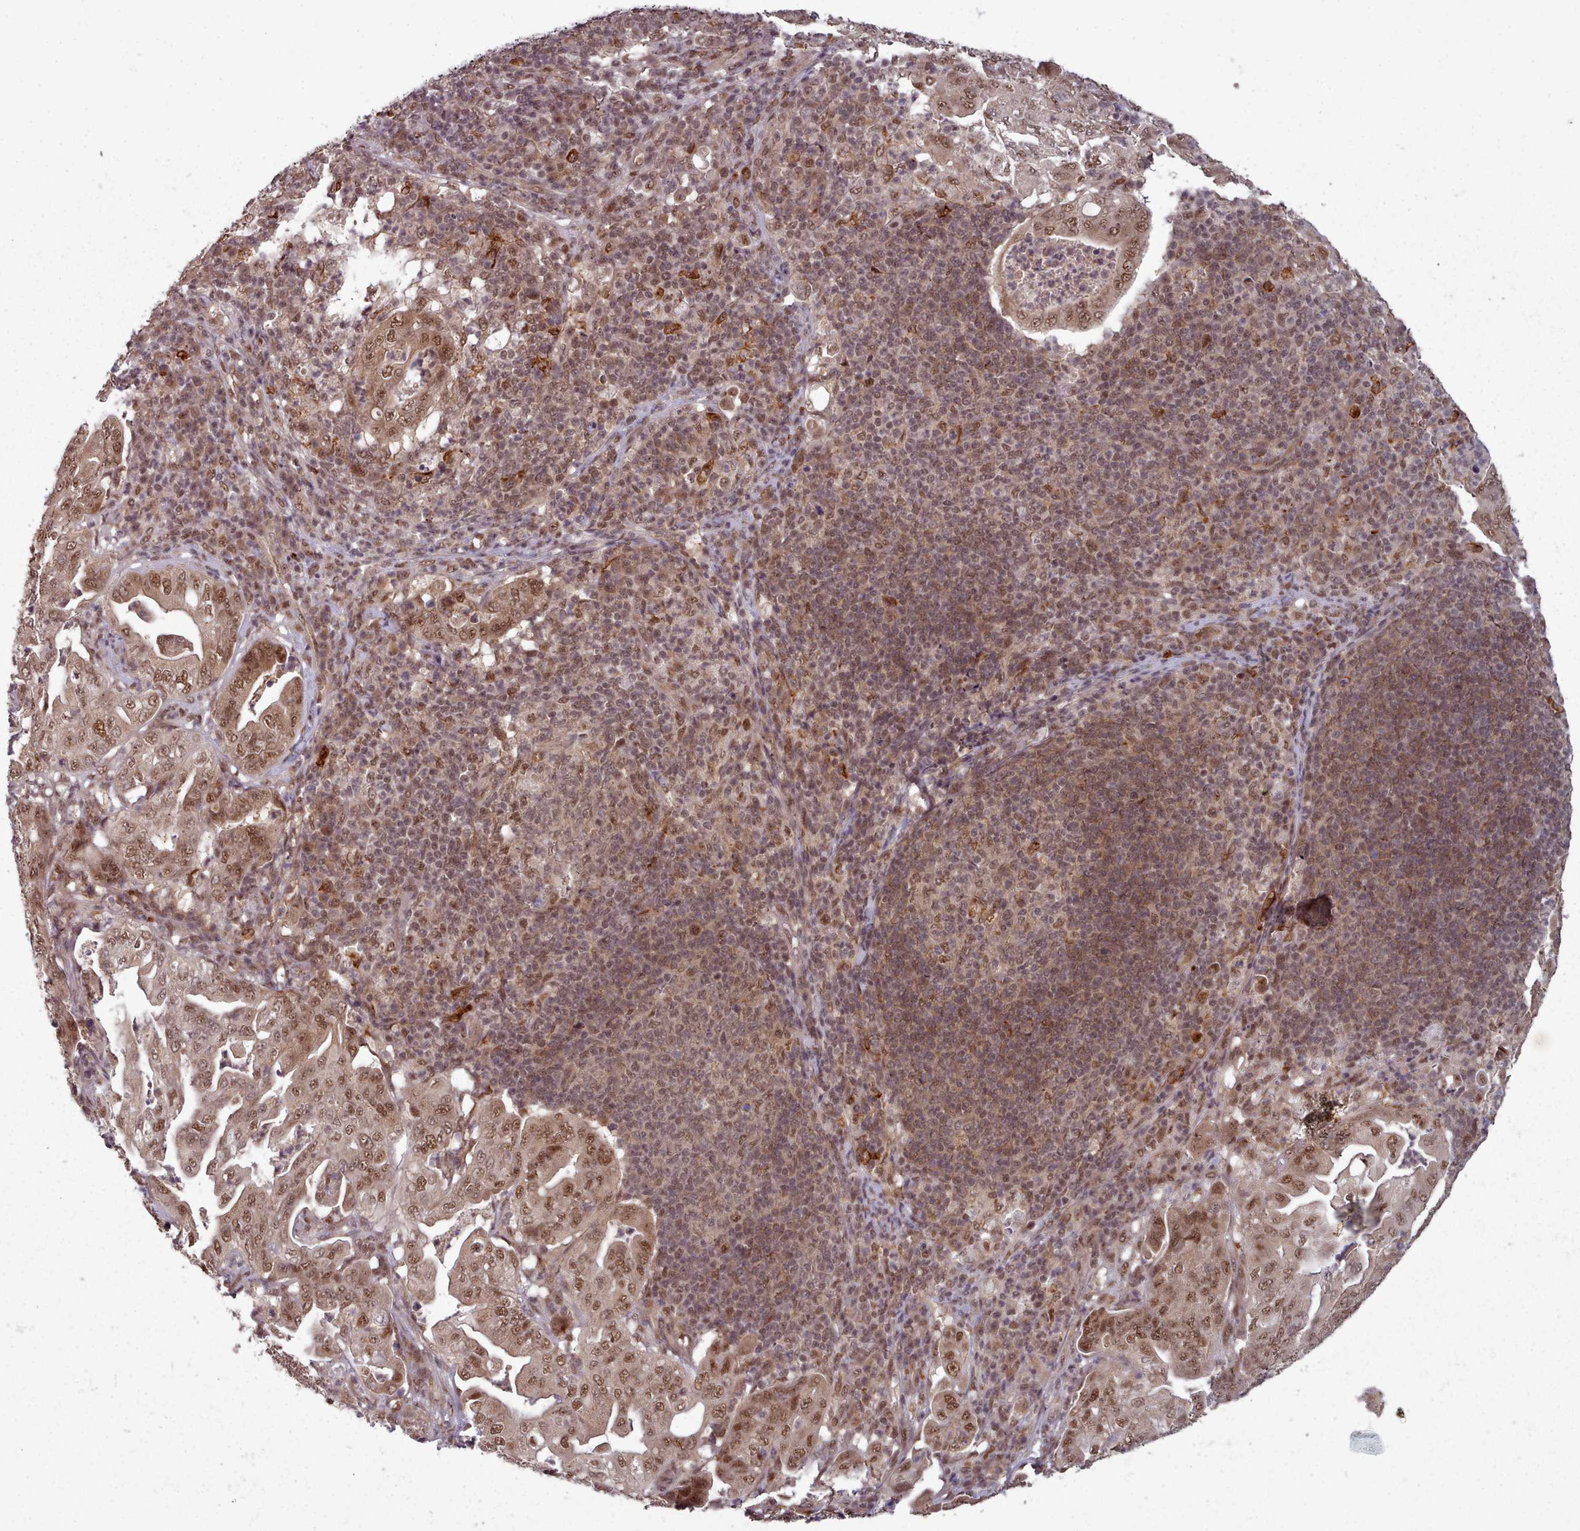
{"staining": {"intensity": "moderate", "quantity": ">75%", "location": "nuclear"}, "tissue": "pancreatic cancer", "cell_type": "Tumor cells", "image_type": "cancer", "snomed": [{"axis": "morphology", "description": "Normal tissue, NOS"}, {"axis": "morphology", "description": "Adenocarcinoma, NOS"}, {"axis": "topography", "description": "Lymph node"}, {"axis": "topography", "description": "Pancreas"}], "caption": "Immunohistochemistry (IHC) histopathology image of human pancreatic cancer stained for a protein (brown), which shows medium levels of moderate nuclear expression in about >75% of tumor cells.", "gene": "DHX8", "patient": {"sex": "female", "age": 67}}